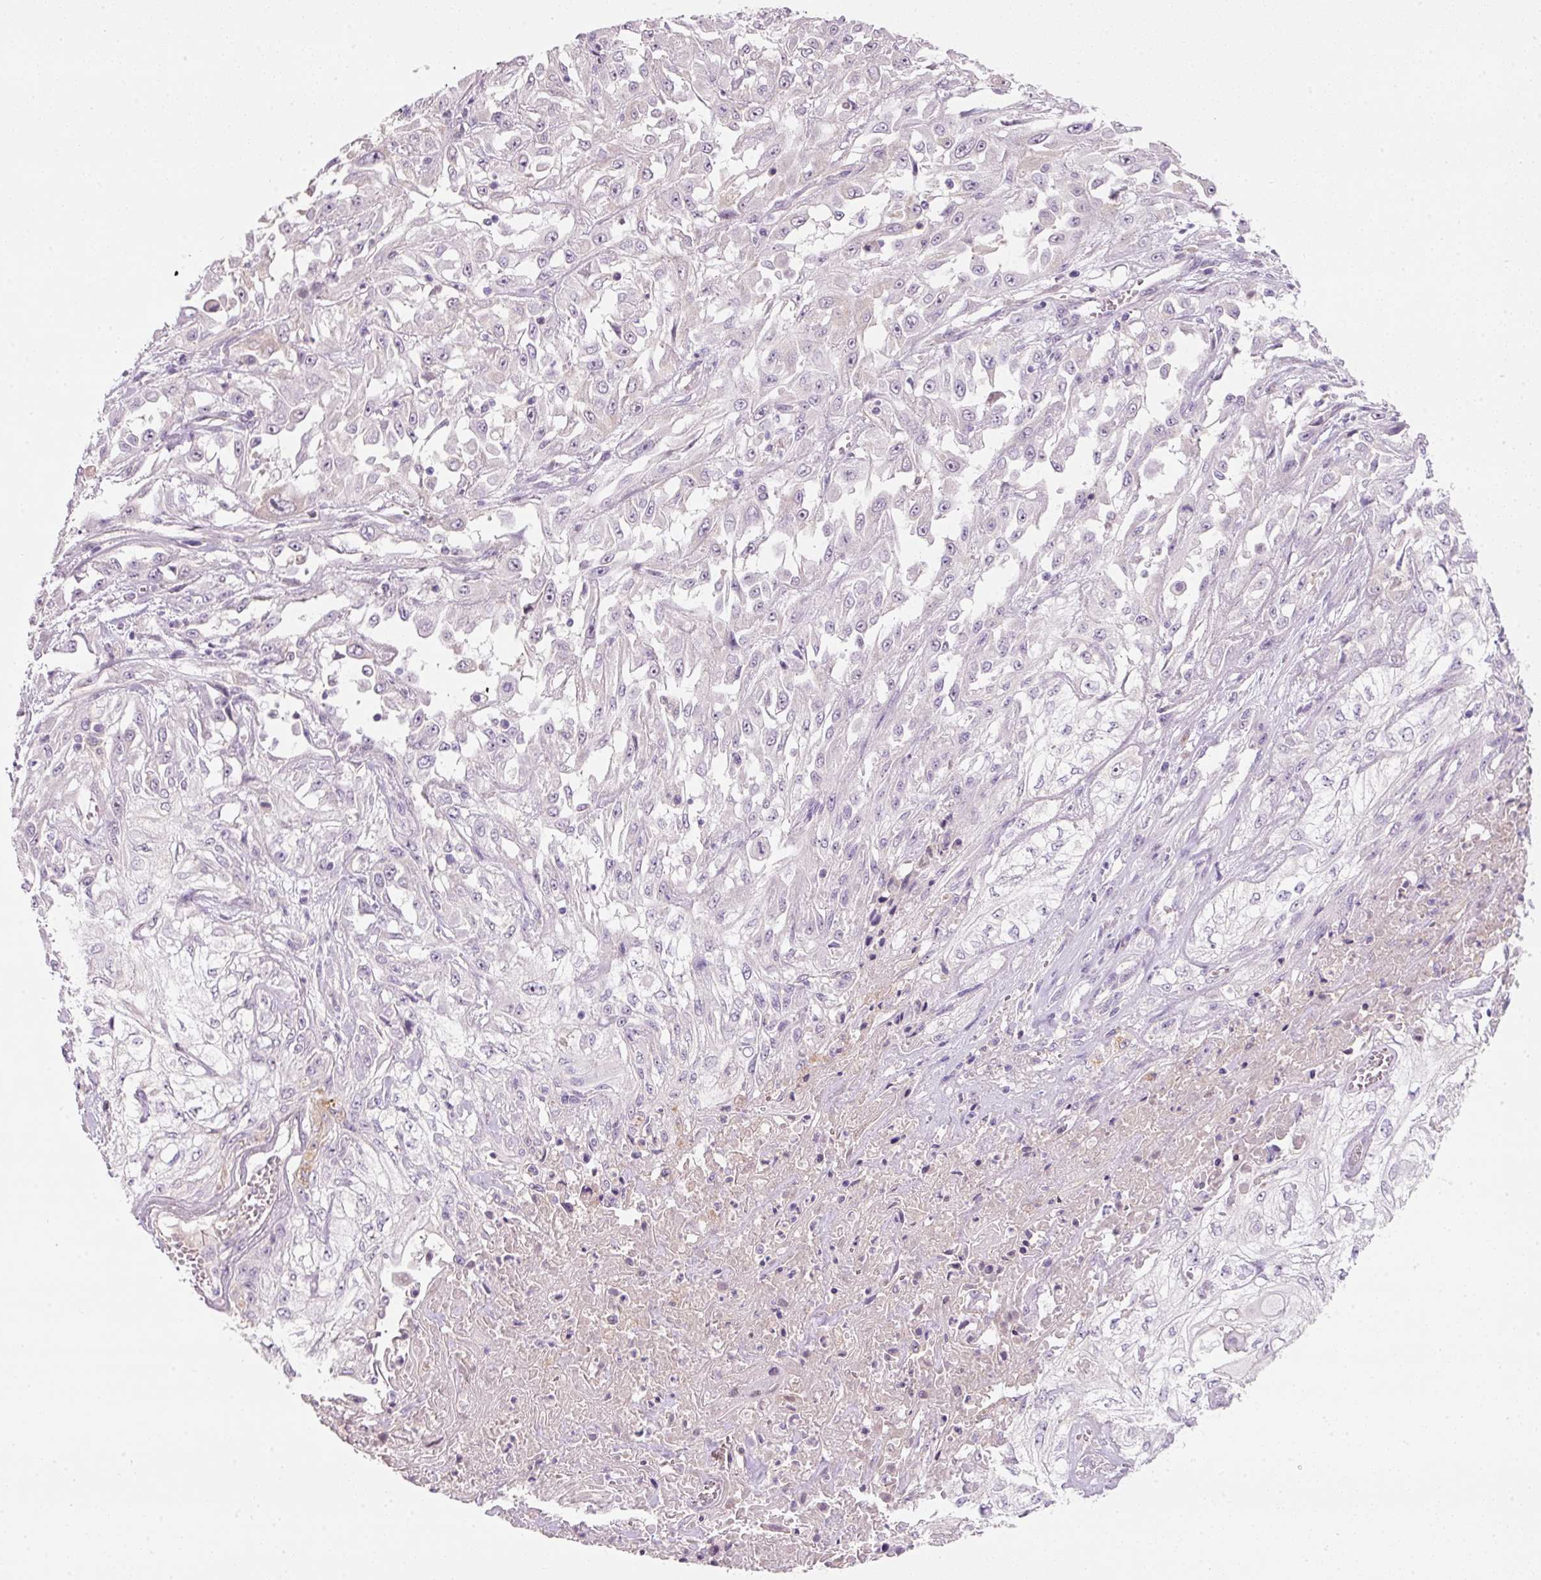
{"staining": {"intensity": "negative", "quantity": "none", "location": "none"}, "tissue": "skin cancer", "cell_type": "Tumor cells", "image_type": "cancer", "snomed": [{"axis": "morphology", "description": "Squamous cell carcinoma, NOS"}, {"axis": "morphology", "description": "Squamous cell carcinoma, metastatic, NOS"}, {"axis": "topography", "description": "Skin"}, {"axis": "topography", "description": "Lymph node"}], "caption": "The image shows no staining of tumor cells in skin cancer (metastatic squamous cell carcinoma).", "gene": "TMEM37", "patient": {"sex": "male", "age": 75}}